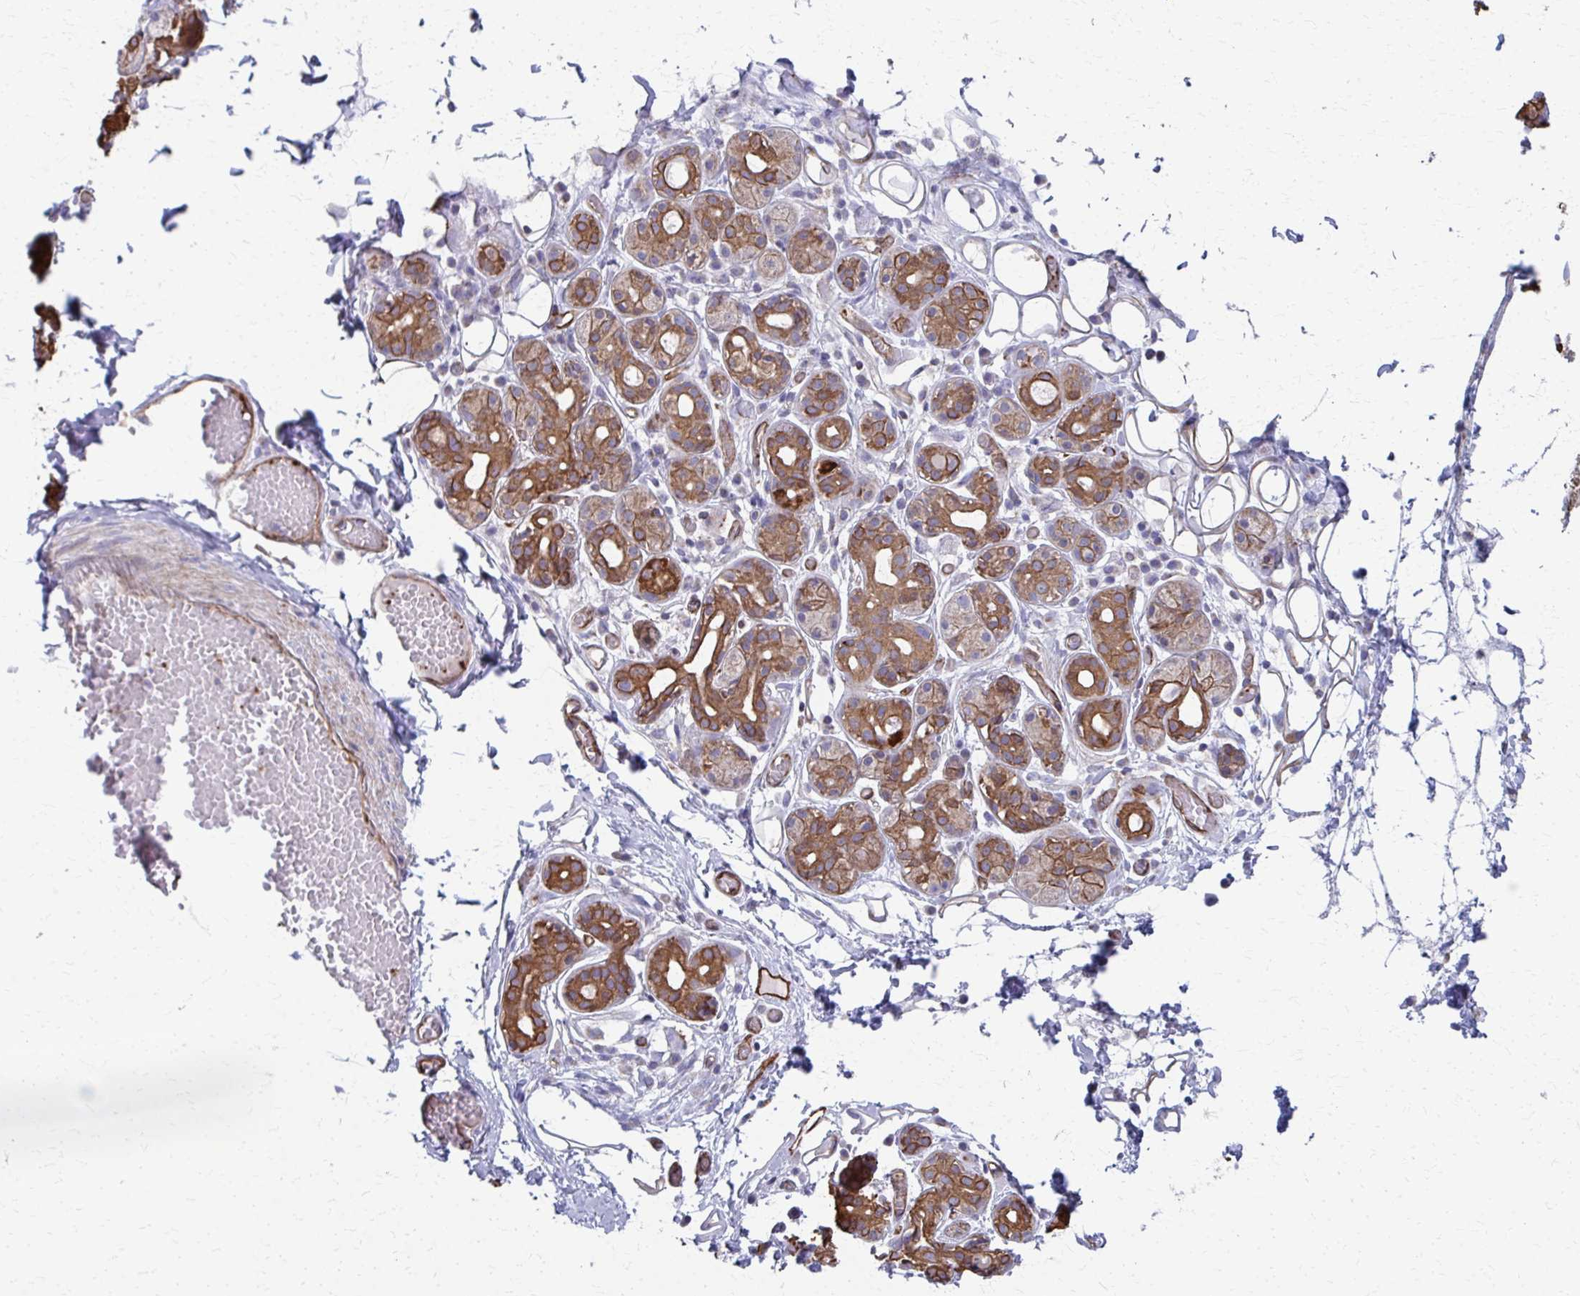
{"staining": {"intensity": "moderate", "quantity": "25%-75%", "location": "cytoplasmic/membranous"}, "tissue": "salivary gland", "cell_type": "Glandular cells", "image_type": "normal", "snomed": [{"axis": "morphology", "description": "Normal tissue, NOS"}, {"axis": "topography", "description": "Salivary gland"}, {"axis": "topography", "description": "Peripheral nerve tissue"}], "caption": "DAB immunohistochemical staining of normal salivary gland exhibits moderate cytoplasmic/membranous protein positivity in approximately 25%-75% of glandular cells.", "gene": "FAHD1", "patient": {"sex": "male", "age": 71}}